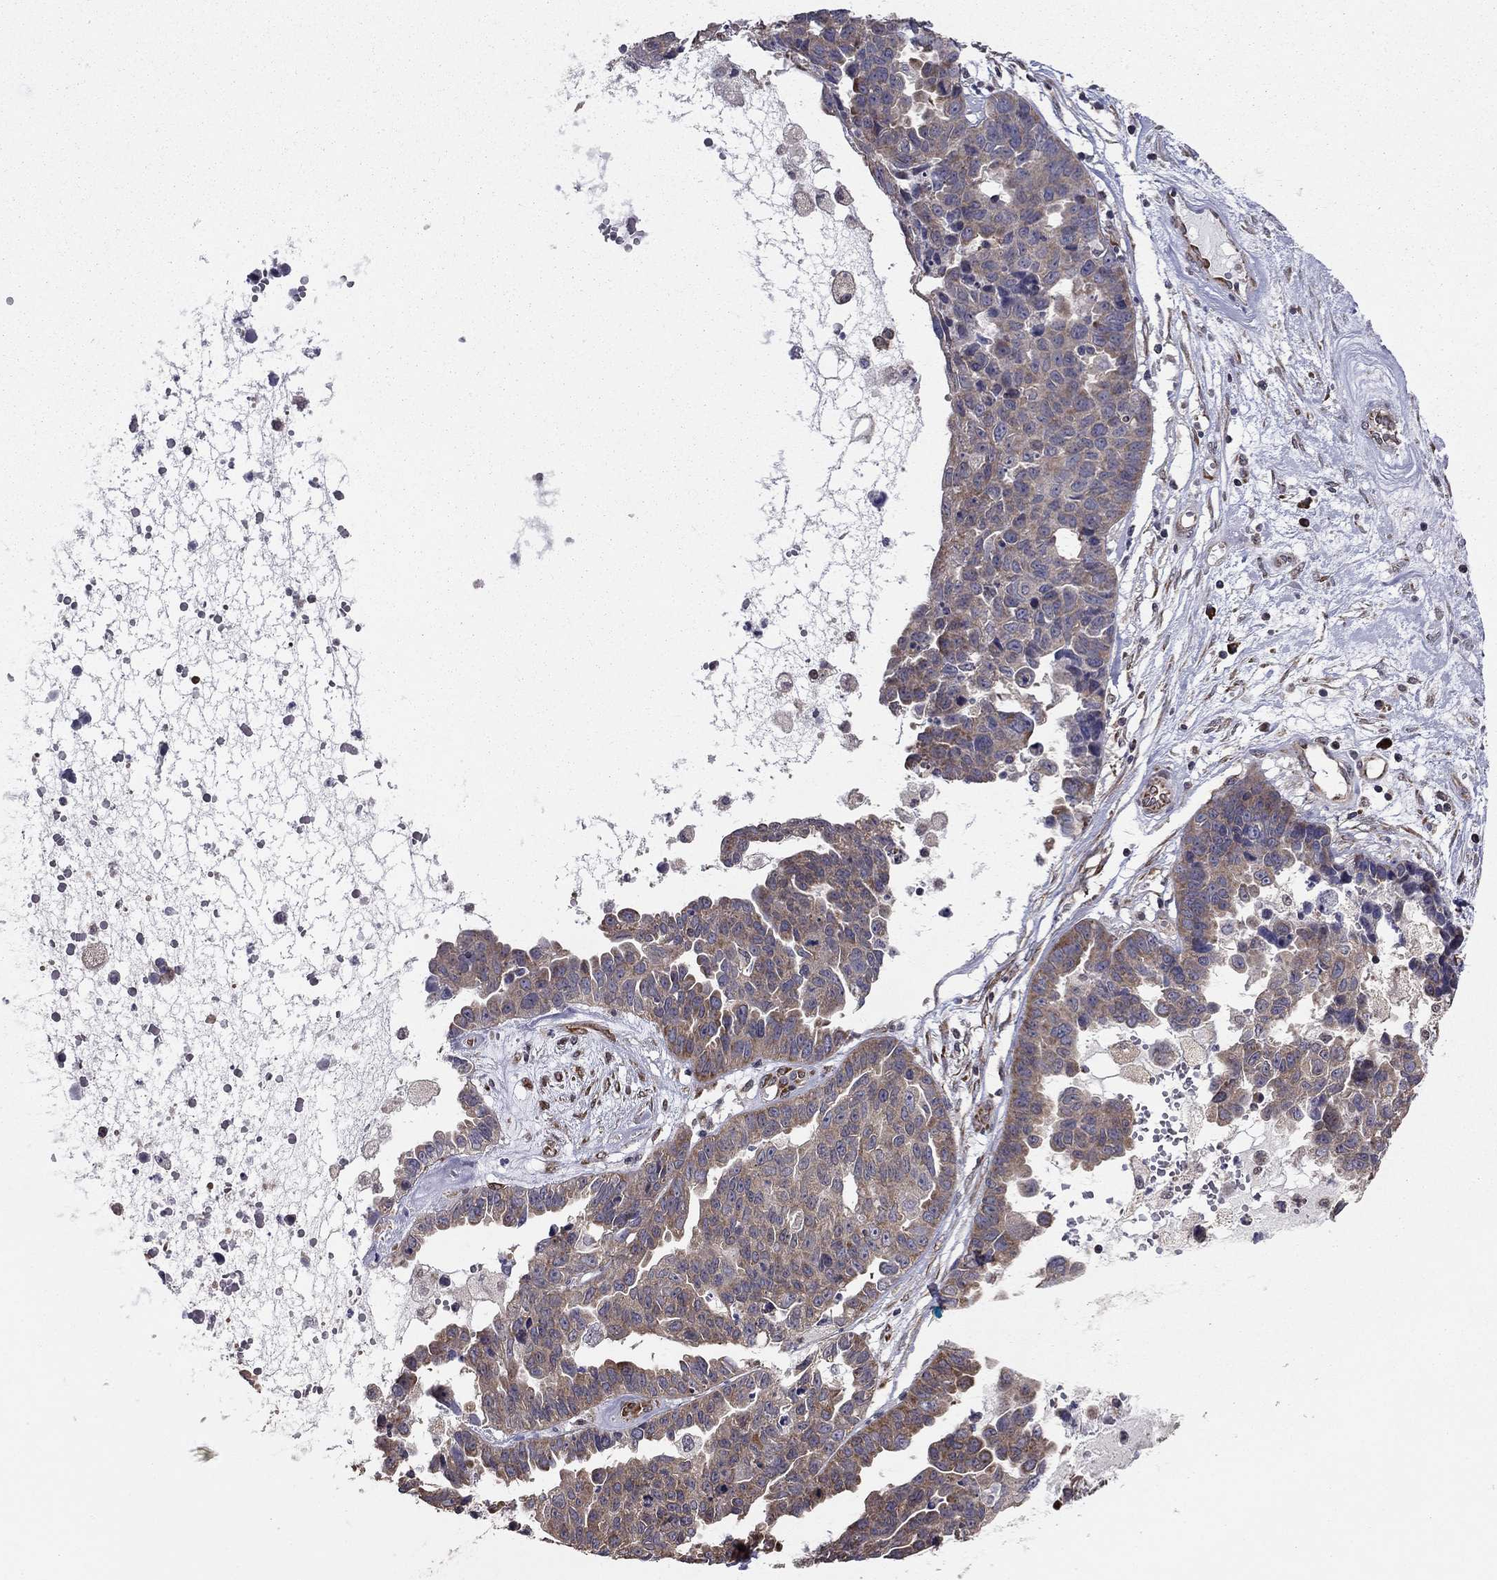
{"staining": {"intensity": "moderate", "quantity": "<25%", "location": "cytoplasmic/membranous"}, "tissue": "ovarian cancer", "cell_type": "Tumor cells", "image_type": "cancer", "snomed": [{"axis": "morphology", "description": "Cystadenocarcinoma, serous, NOS"}, {"axis": "topography", "description": "Ovary"}], "caption": "About <25% of tumor cells in human ovarian serous cystadenocarcinoma demonstrate moderate cytoplasmic/membranous protein expression as visualized by brown immunohistochemical staining.", "gene": "NKIRAS1", "patient": {"sex": "female", "age": 87}}